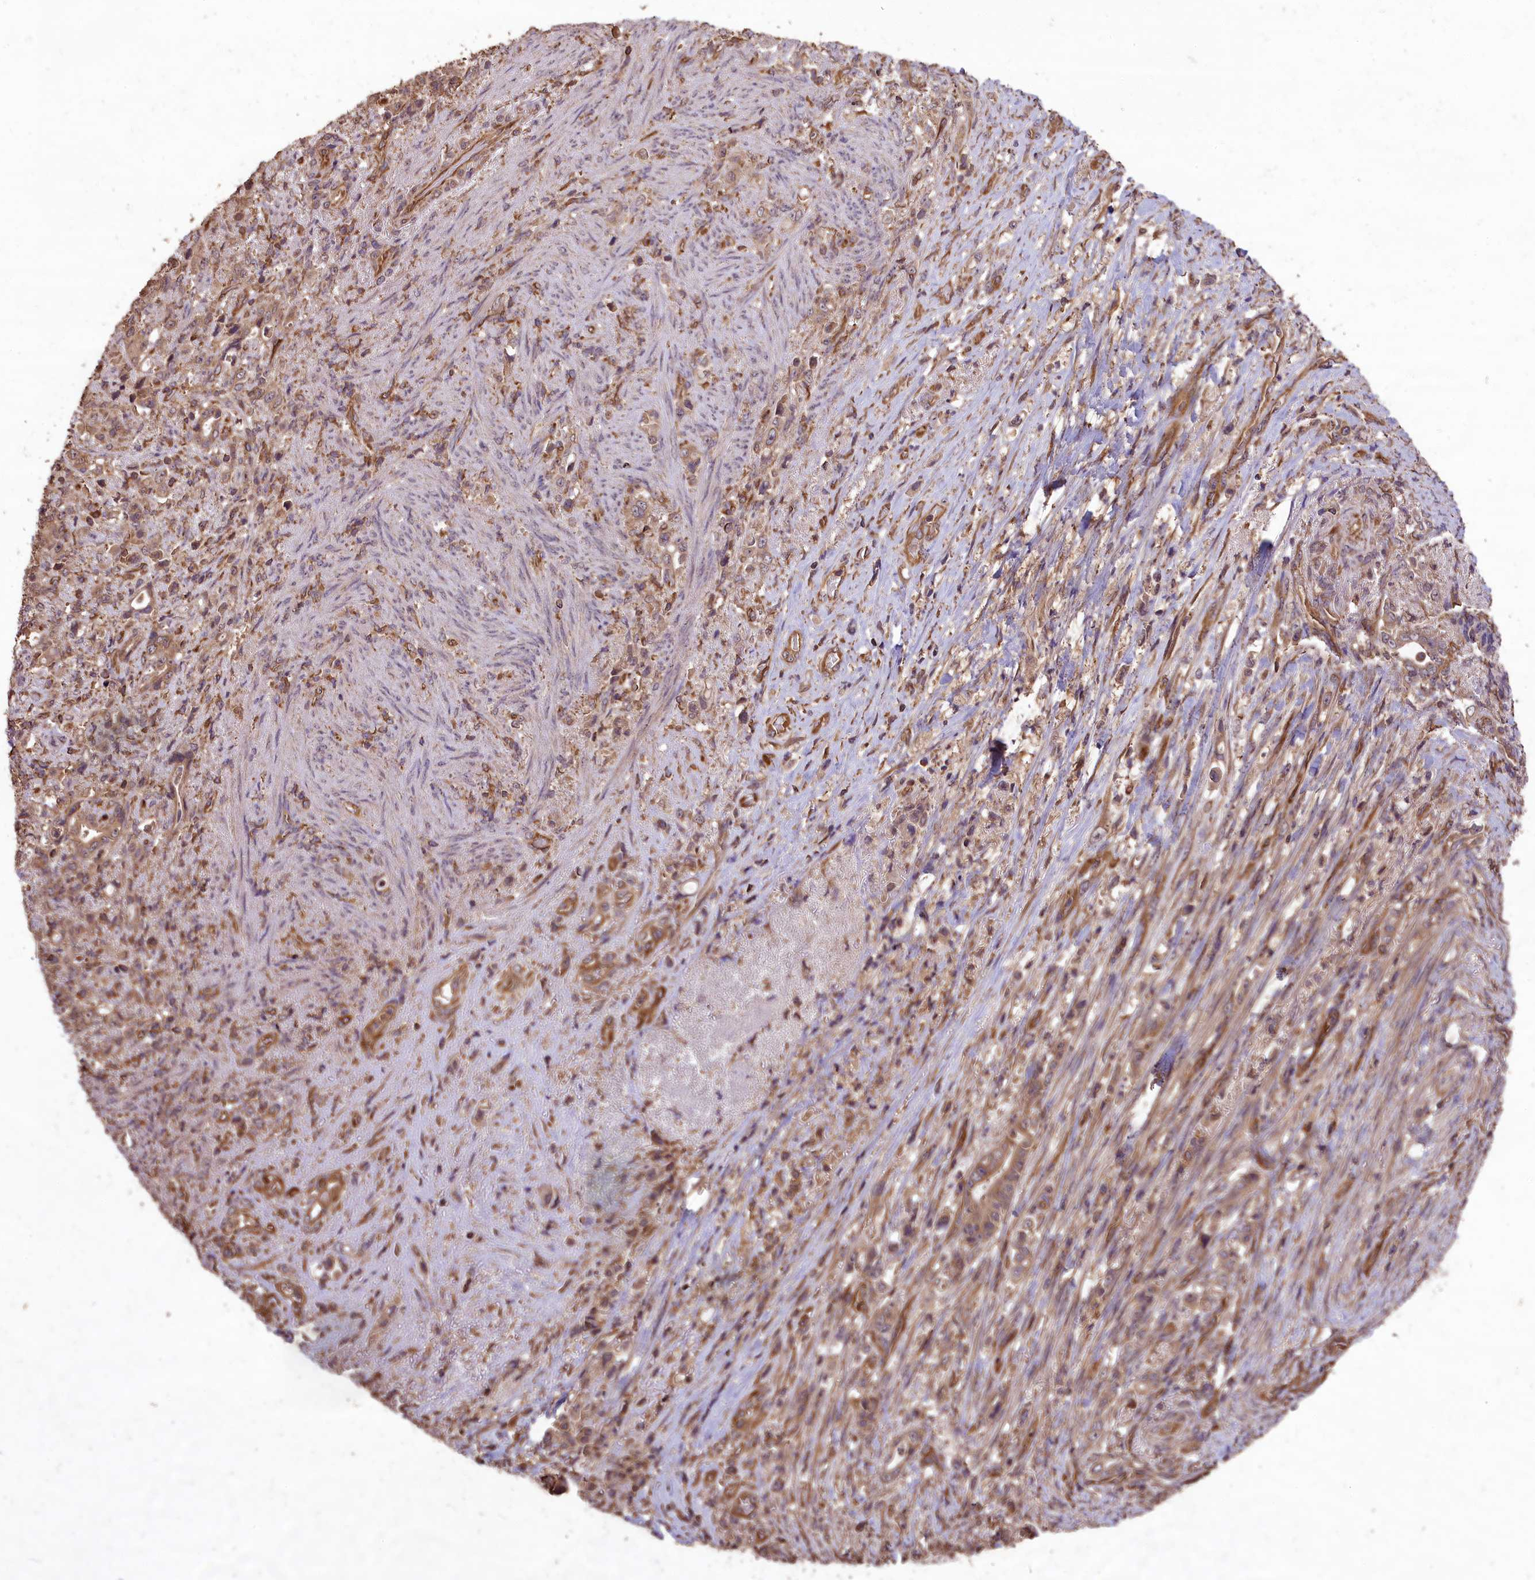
{"staining": {"intensity": "moderate", "quantity": ">75%", "location": "cytoplasmic/membranous"}, "tissue": "stomach cancer", "cell_type": "Tumor cells", "image_type": "cancer", "snomed": [{"axis": "morphology", "description": "Normal tissue, NOS"}, {"axis": "morphology", "description": "Adenocarcinoma, NOS"}, {"axis": "topography", "description": "Stomach"}], "caption": "Stomach cancer (adenocarcinoma) stained for a protein exhibits moderate cytoplasmic/membranous positivity in tumor cells.", "gene": "TTLL10", "patient": {"sex": "female", "age": 79}}